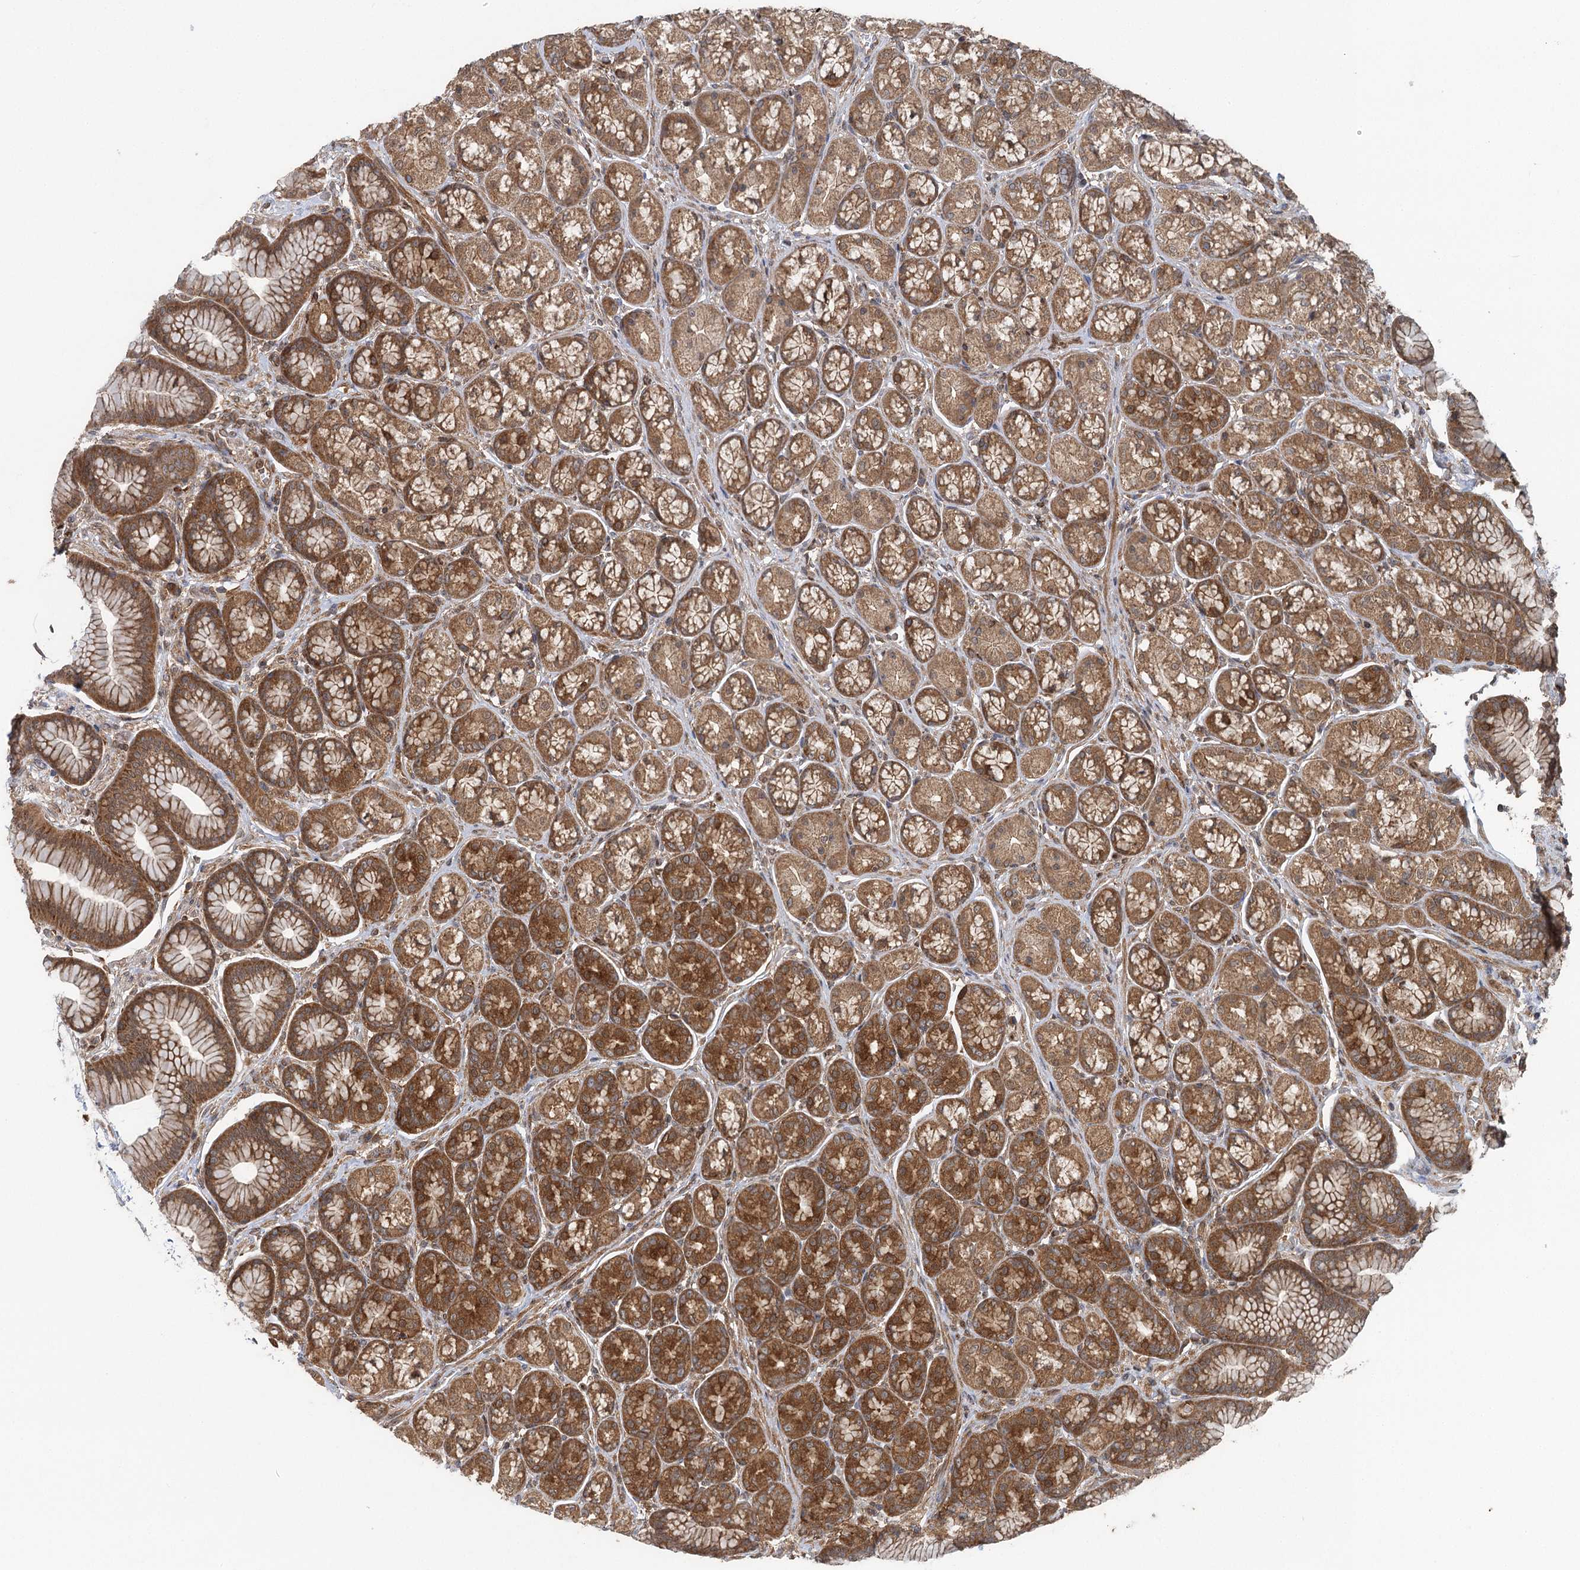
{"staining": {"intensity": "moderate", "quantity": ">75%", "location": "cytoplasmic/membranous"}, "tissue": "stomach", "cell_type": "Glandular cells", "image_type": "normal", "snomed": [{"axis": "morphology", "description": "Normal tissue, NOS"}, {"axis": "morphology", "description": "Adenocarcinoma, NOS"}, {"axis": "morphology", "description": "Adenocarcinoma, High grade"}, {"axis": "topography", "description": "Stomach, upper"}, {"axis": "topography", "description": "Stomach"}], "caption": "An immunohistochemistry micrograph of normal tissue is shown. Protein staining in brown shows moderate cytoplasmic/membranous positivity in stomach within glandular cells. Using DAB (3,3'-diaminobenzidine) (brown) and hematoxylin (blue) stains, captured at high magnification using brightfield microscopy.", "gene": "C12orf4", "patient": {"sex": "female", "age": 65}}